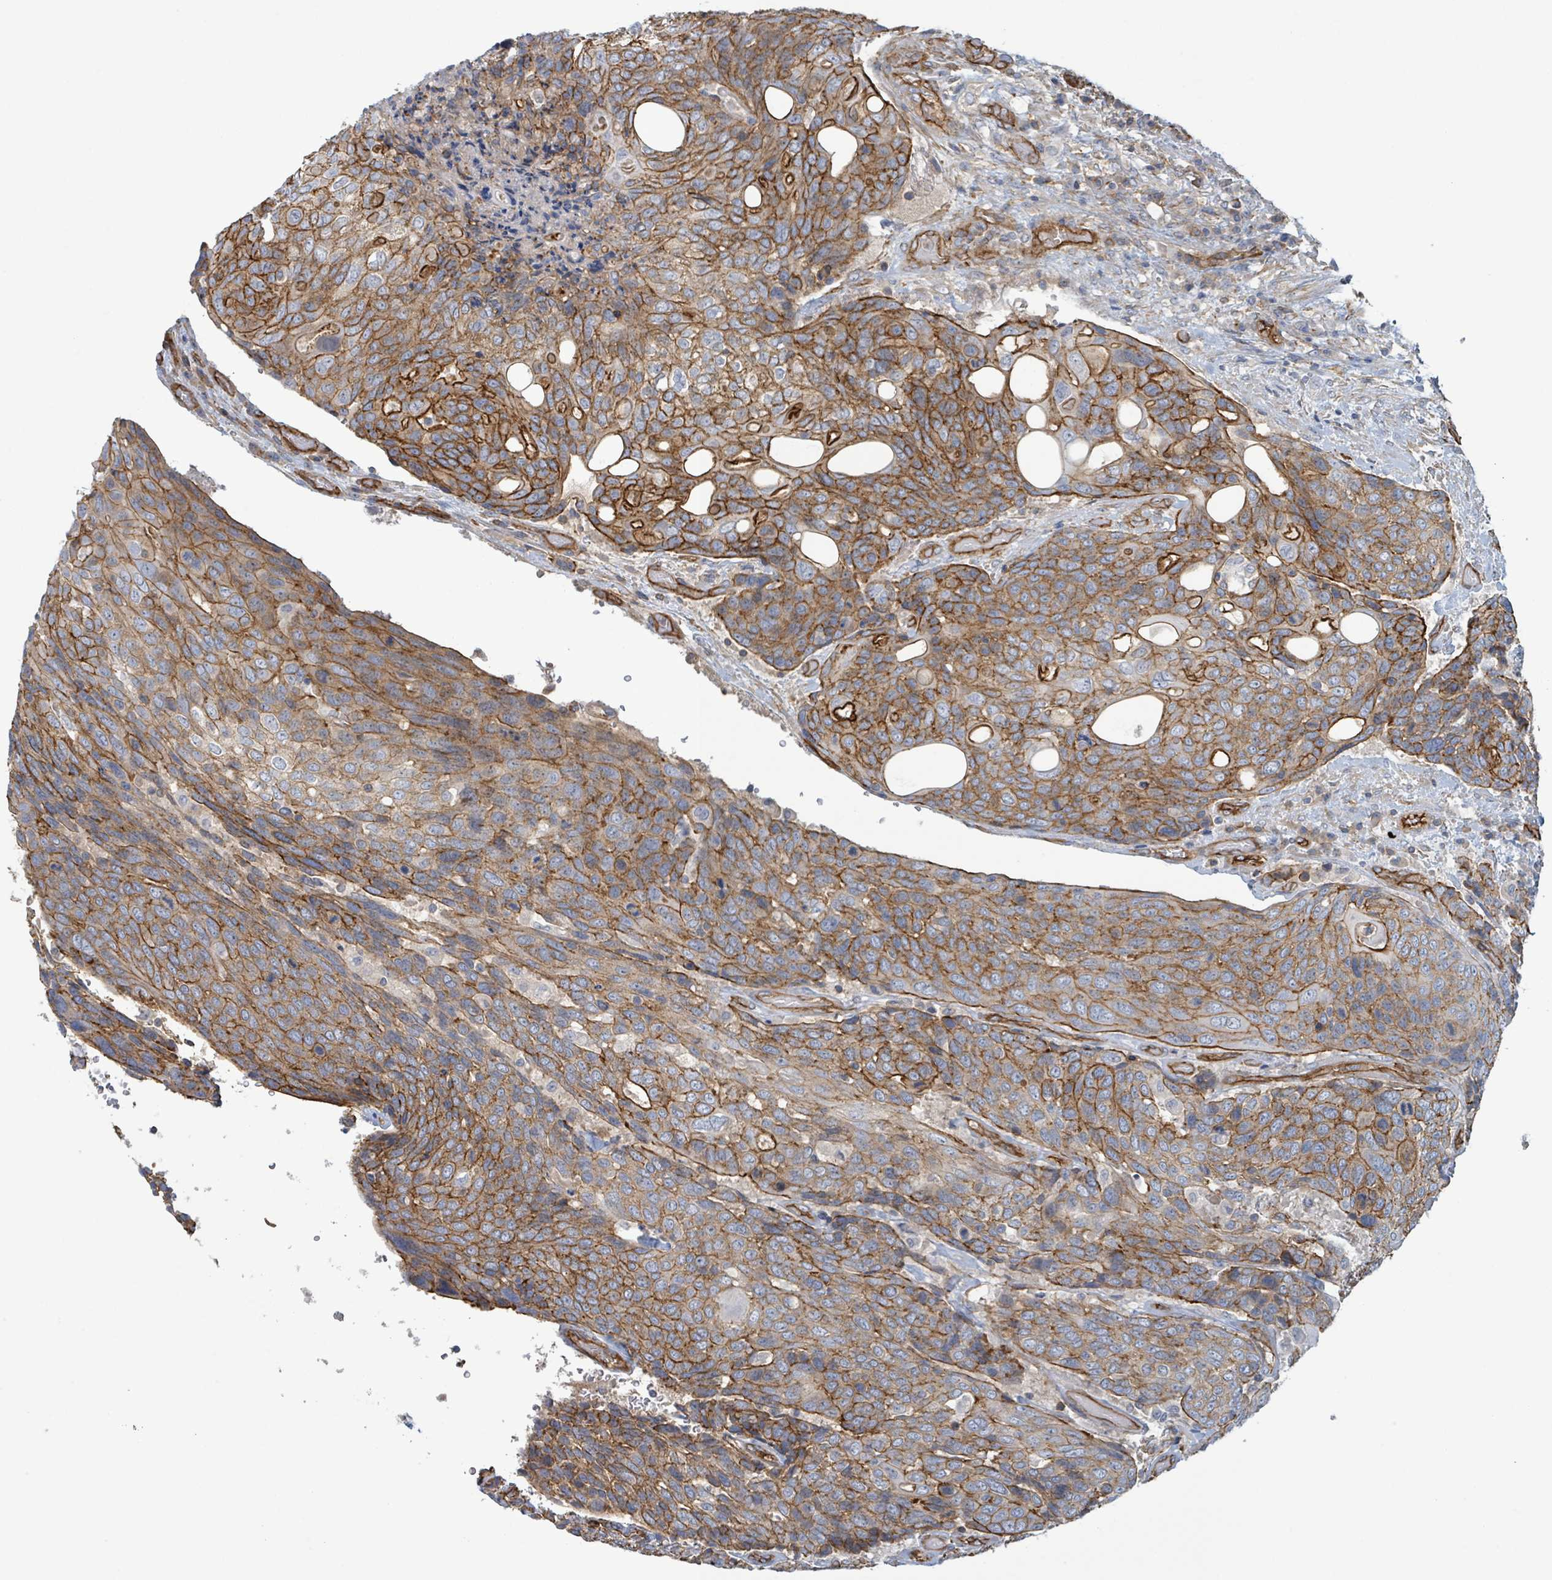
{"staining": {"intensity": "moderate", "quantity": ">75%", "location": "cytoplasmic/membranous"}, "tissue": "urothelial cancer", "cell_type": "Tumor cells", "image_type": "cancer", "snomed": [{"axis": "morphology", "description": "Urothelial carcinoma, High grade"}, {"axis": "topography", "description": "Urinary bladder"}], "caption": "Human urothelial cancer stained with a protein marker shows moderate staining in tumor cells.", "gene": "LDOC1", "patient": {"sex": "female", "age": 70}}